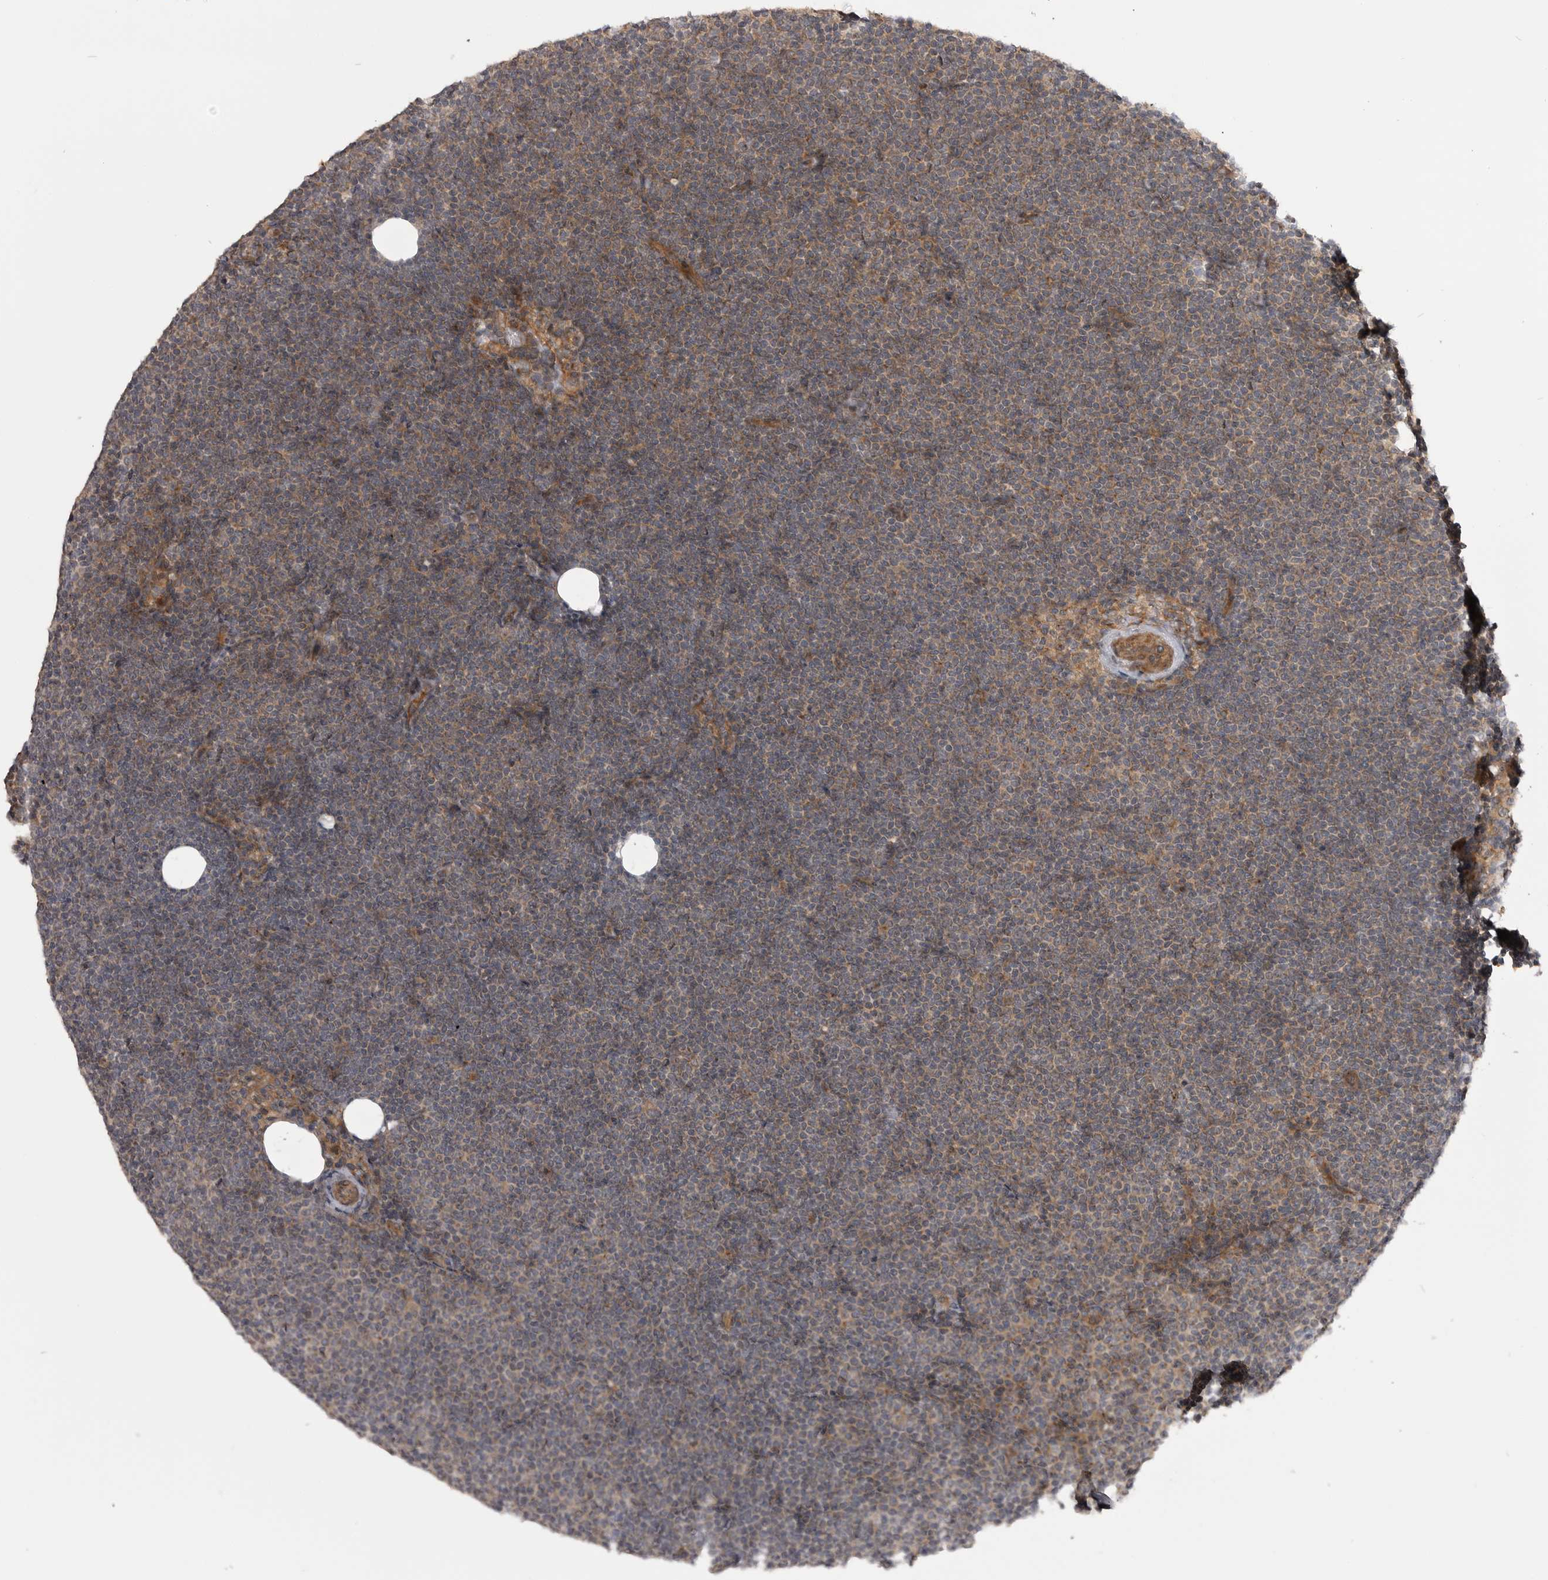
{"staining": {"intensity": "moderate", "quantity": "25%-75%", "location": "cytoplasmic/membranous"}, "tissue": "lymphoma", "cell_type": "Tumor cells", "image_type": "cancer", "snomed": [{"axis": "morphology", "description": "Malignant lymphoma, non-Hodgkin's type, Low grade"}, {"axis": "topography", "description": "Lymph node"}], "caption": "Immunohistochemical staining of human malignant lymphoma, non-Hodgkin's type (low-grade) reveals moderate cytoplasmic/membranous protein staining in about 25%-75% of tumor cells.", "gene": "PDCL", "patient": {"sex": "female", "age": 53}}